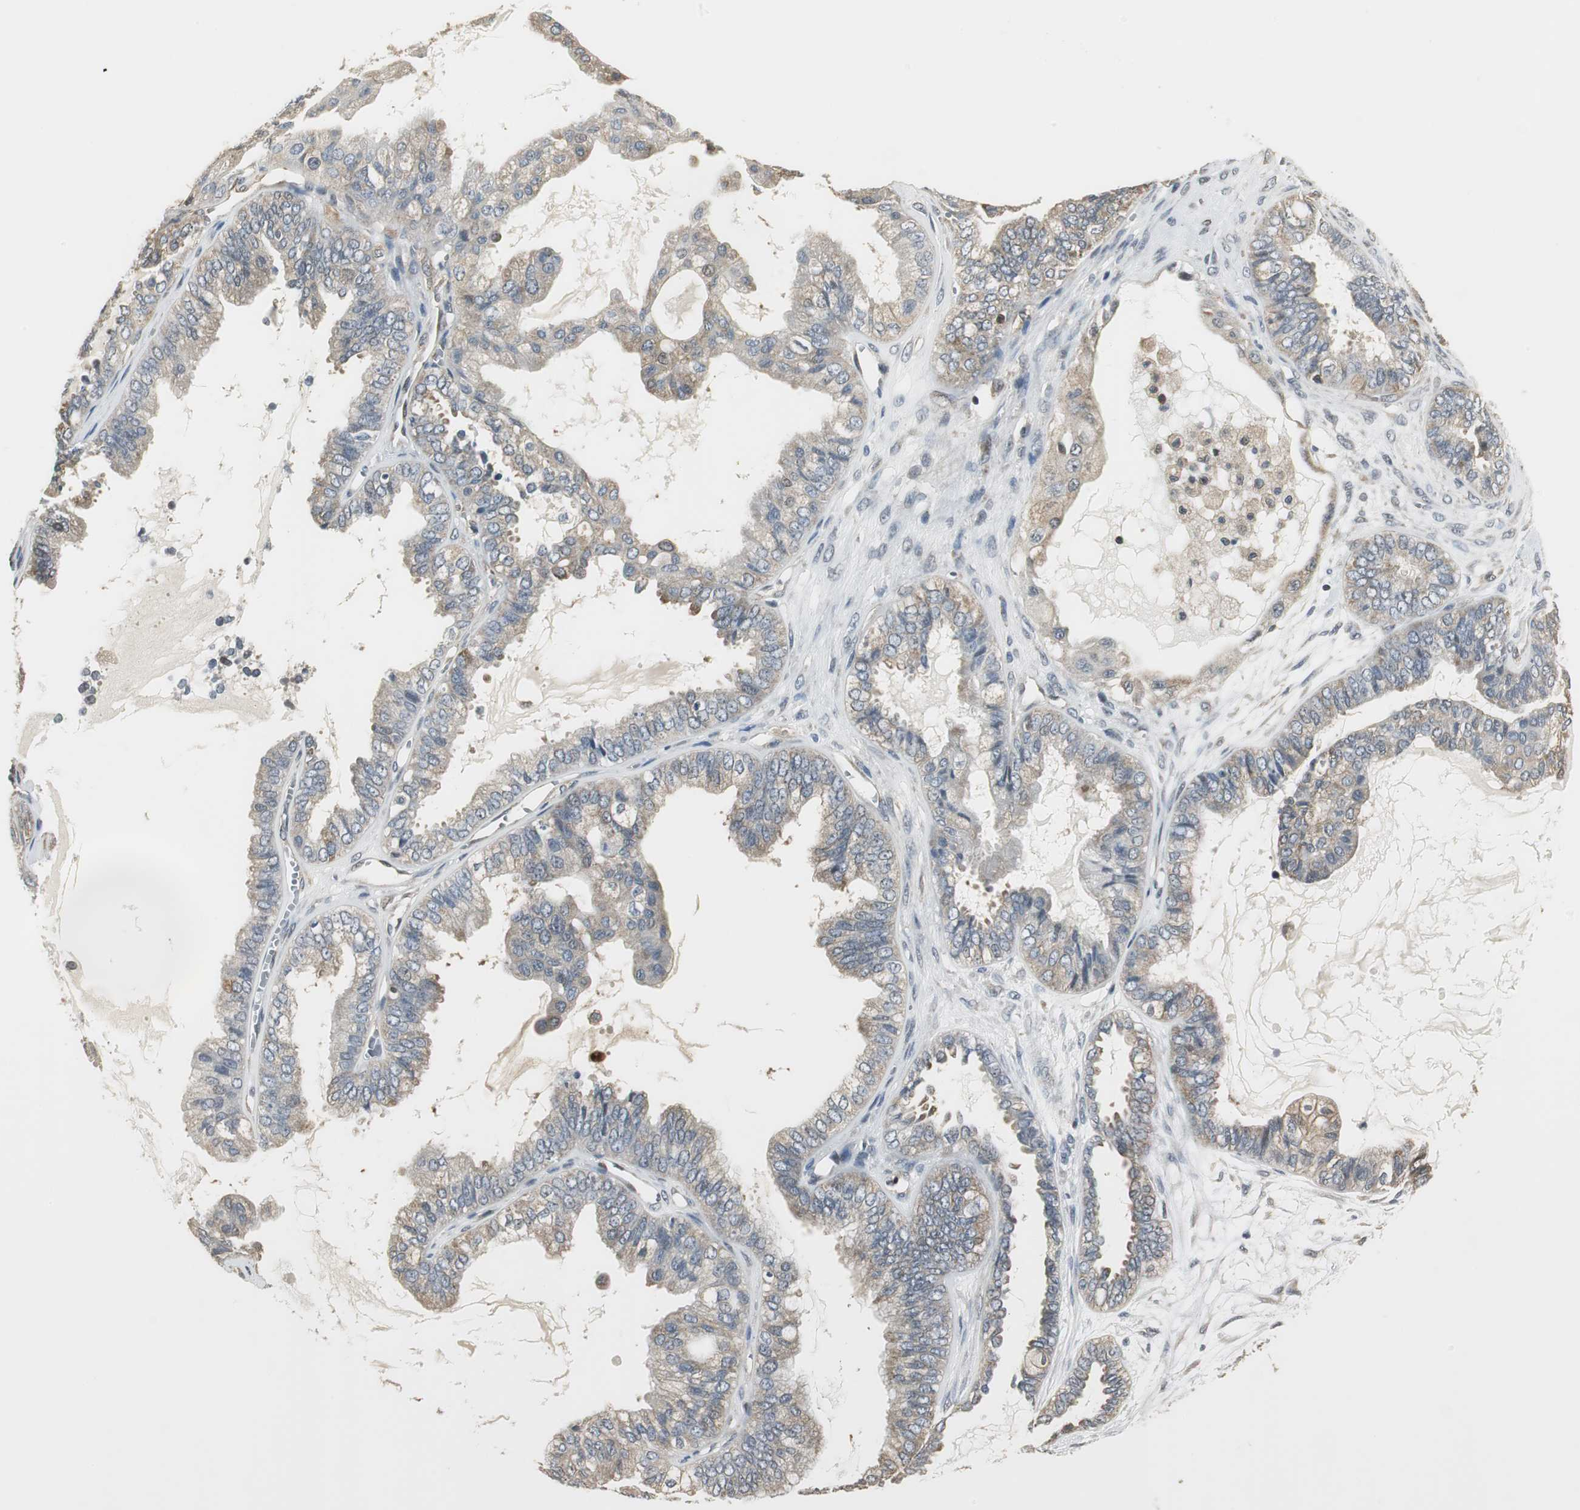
{"staining": {"intensity": "weak", "quantity": "25%-75%", "location": "cytoplasmic/membranous"}, "tissue": "ovarian cancer", "cell_type": "Tumor cells", "image_type": "cancer", "snomed": [{"axis": "morphology", "description": "Carcinoma, NOS"}, {"axis": "morphology", "description": "Carcinoma, endometroid"}, {"axis": "topography", "description": "Ovary"}], "caption": "A brown stain labels weak cytoplasmic/membranous staining of a protein in human ovarian cancer (endometroid carcinoma) tumor cells. (DAB (3,3'-diaminobenzidine) IHC with brightfield microscopy, high magnification).", "gene": "CCT5", "patient": {"sex": "female", "age": 50}}